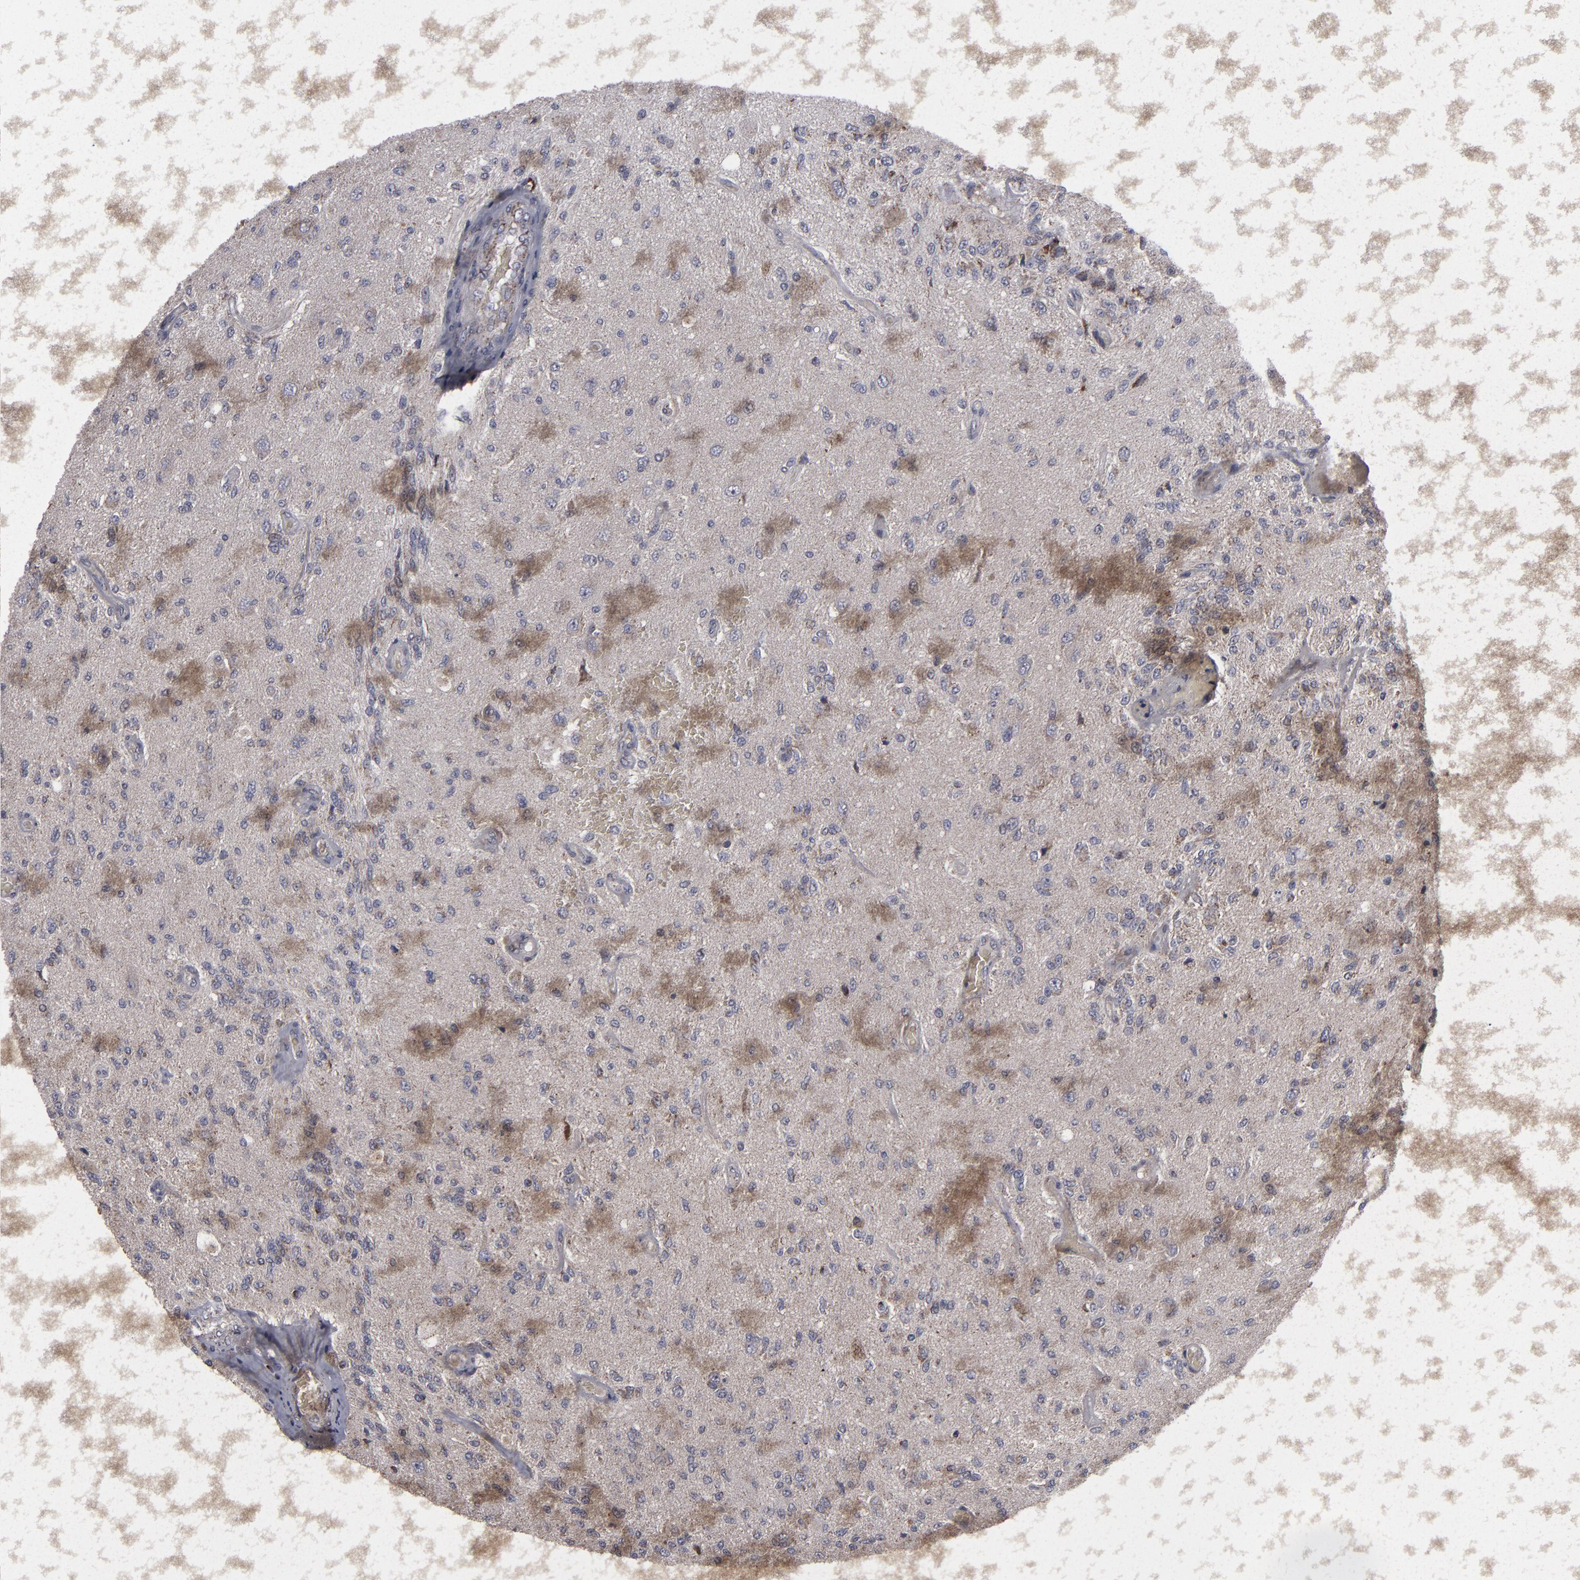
{"staining": {"intensity": "moderate", "quantity": "25%-75%", "location": "cytoplasmic/membranous"}, "tissue": "glioma", "cell_type": "Tumor cells", "image_type": "cancer", "snomed": [{"axis": "morphology", "description": "Normal tissue, NOS"}, {"axis": "morphology", "description": "Glioma, malignant, High grade"}, {"axis": "topography", "description": "Cerebral cortex"}], "caption": "Protein expression analysis of glioma exhibits moderate cytoplasmic/membranous staining in approximately 25%-75% of tumor cells.", "gene": "MYOM2", "patient": {"sex": "male", "age": 77}}